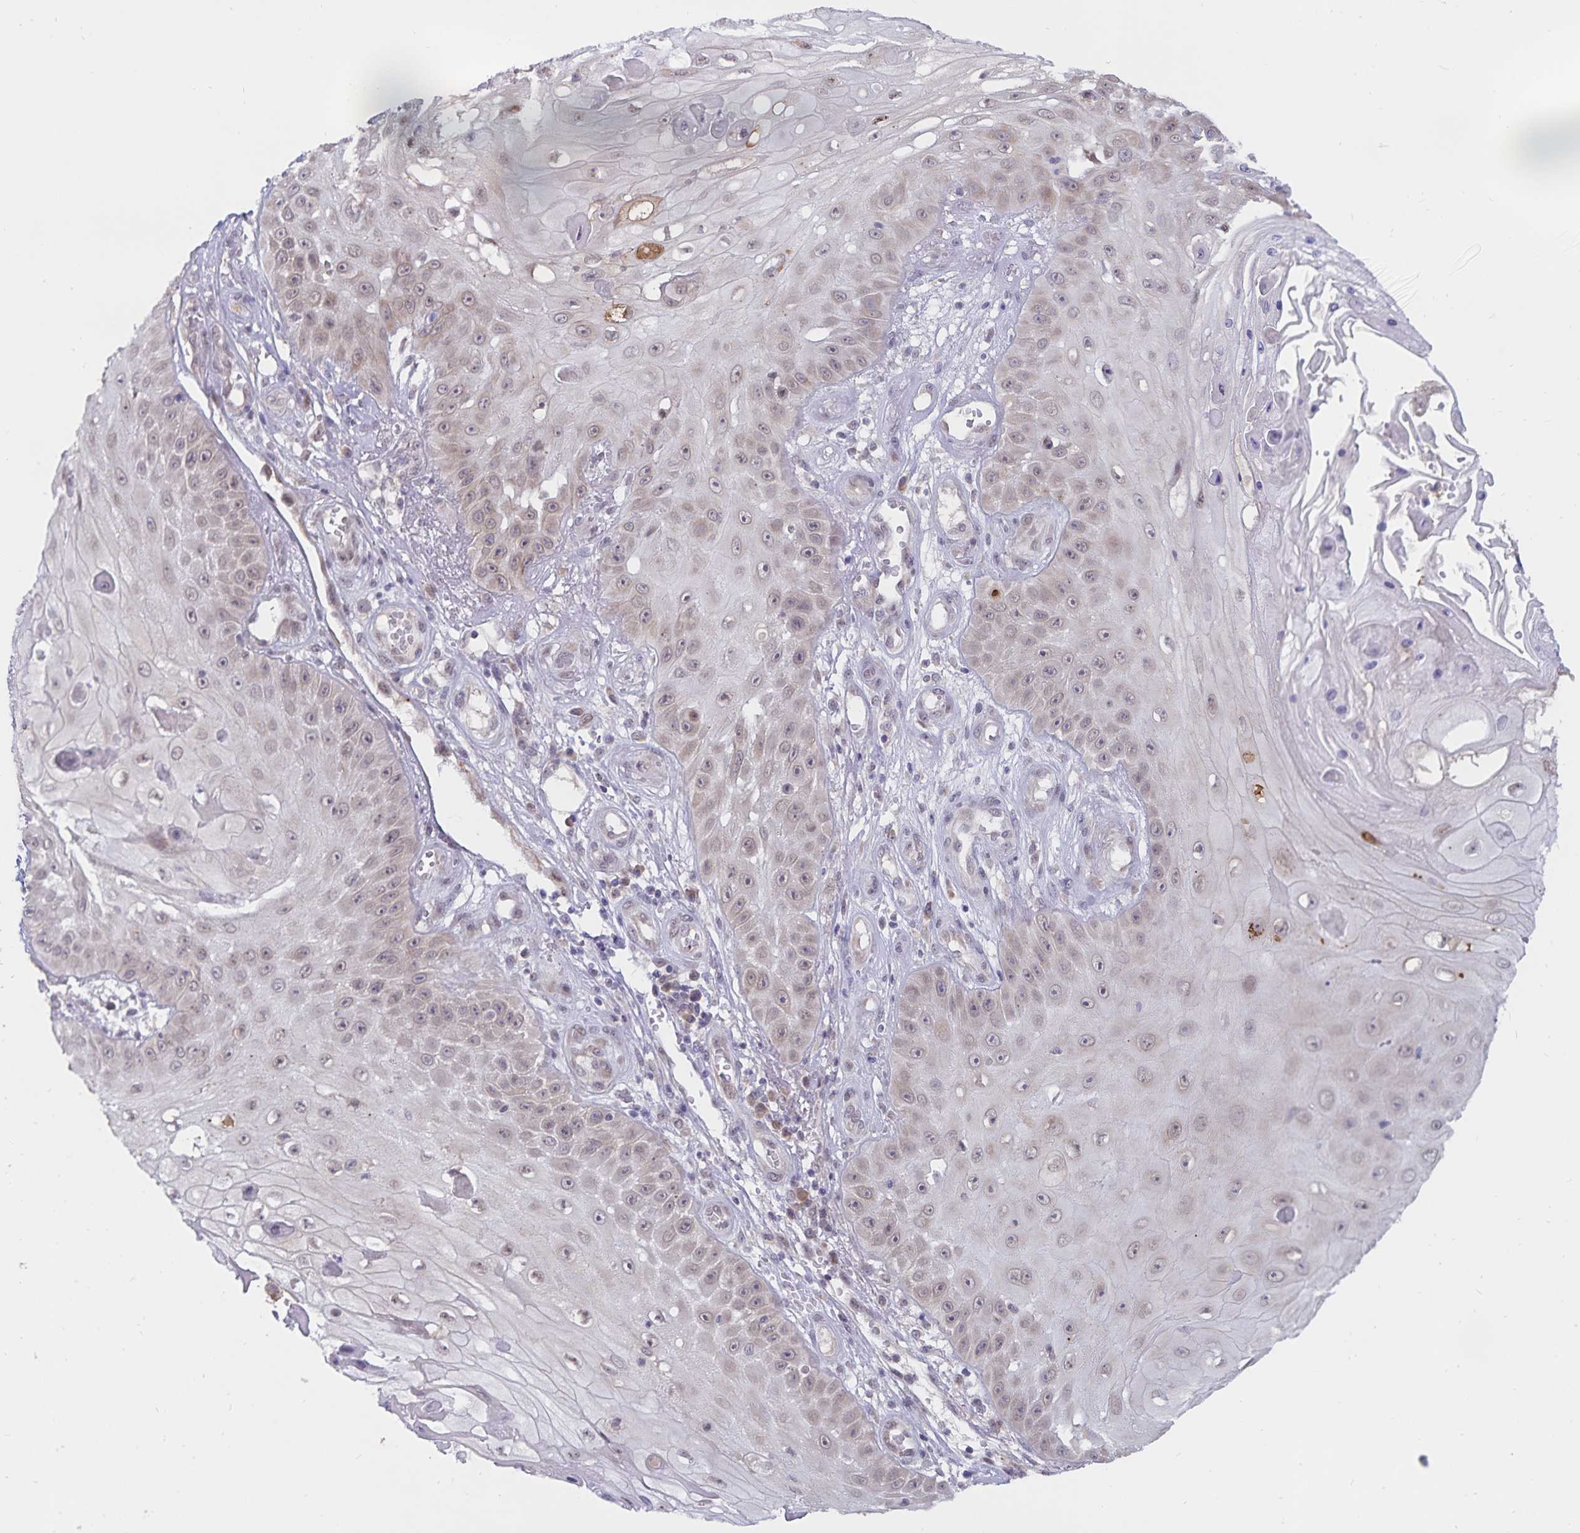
{"staining": {"intensity": "weak", "quantity": "25%-75%", "location": "cytoplasmic/membranous,nuclear"}, "tissue": "skin cancer", "cell_type": "Tumor cells", "image_type": "cancer", "snomed": [{"axis": "morphology", "description": "Squamous cell carcinoma, NOS"}, {"axis": "topography", "description": "Skin"}], "caption": "The image demonstrates staining of skin squamous cell carcinoma, revealing weak cytoplasmic/membranous and nuclear protein positivity (brown color) within tumor cells. (Brightfield microscopy of DAB IHC at high magnification).", "gene": "ATP2A2", "patient": {"sex": "male", "age": 70}}